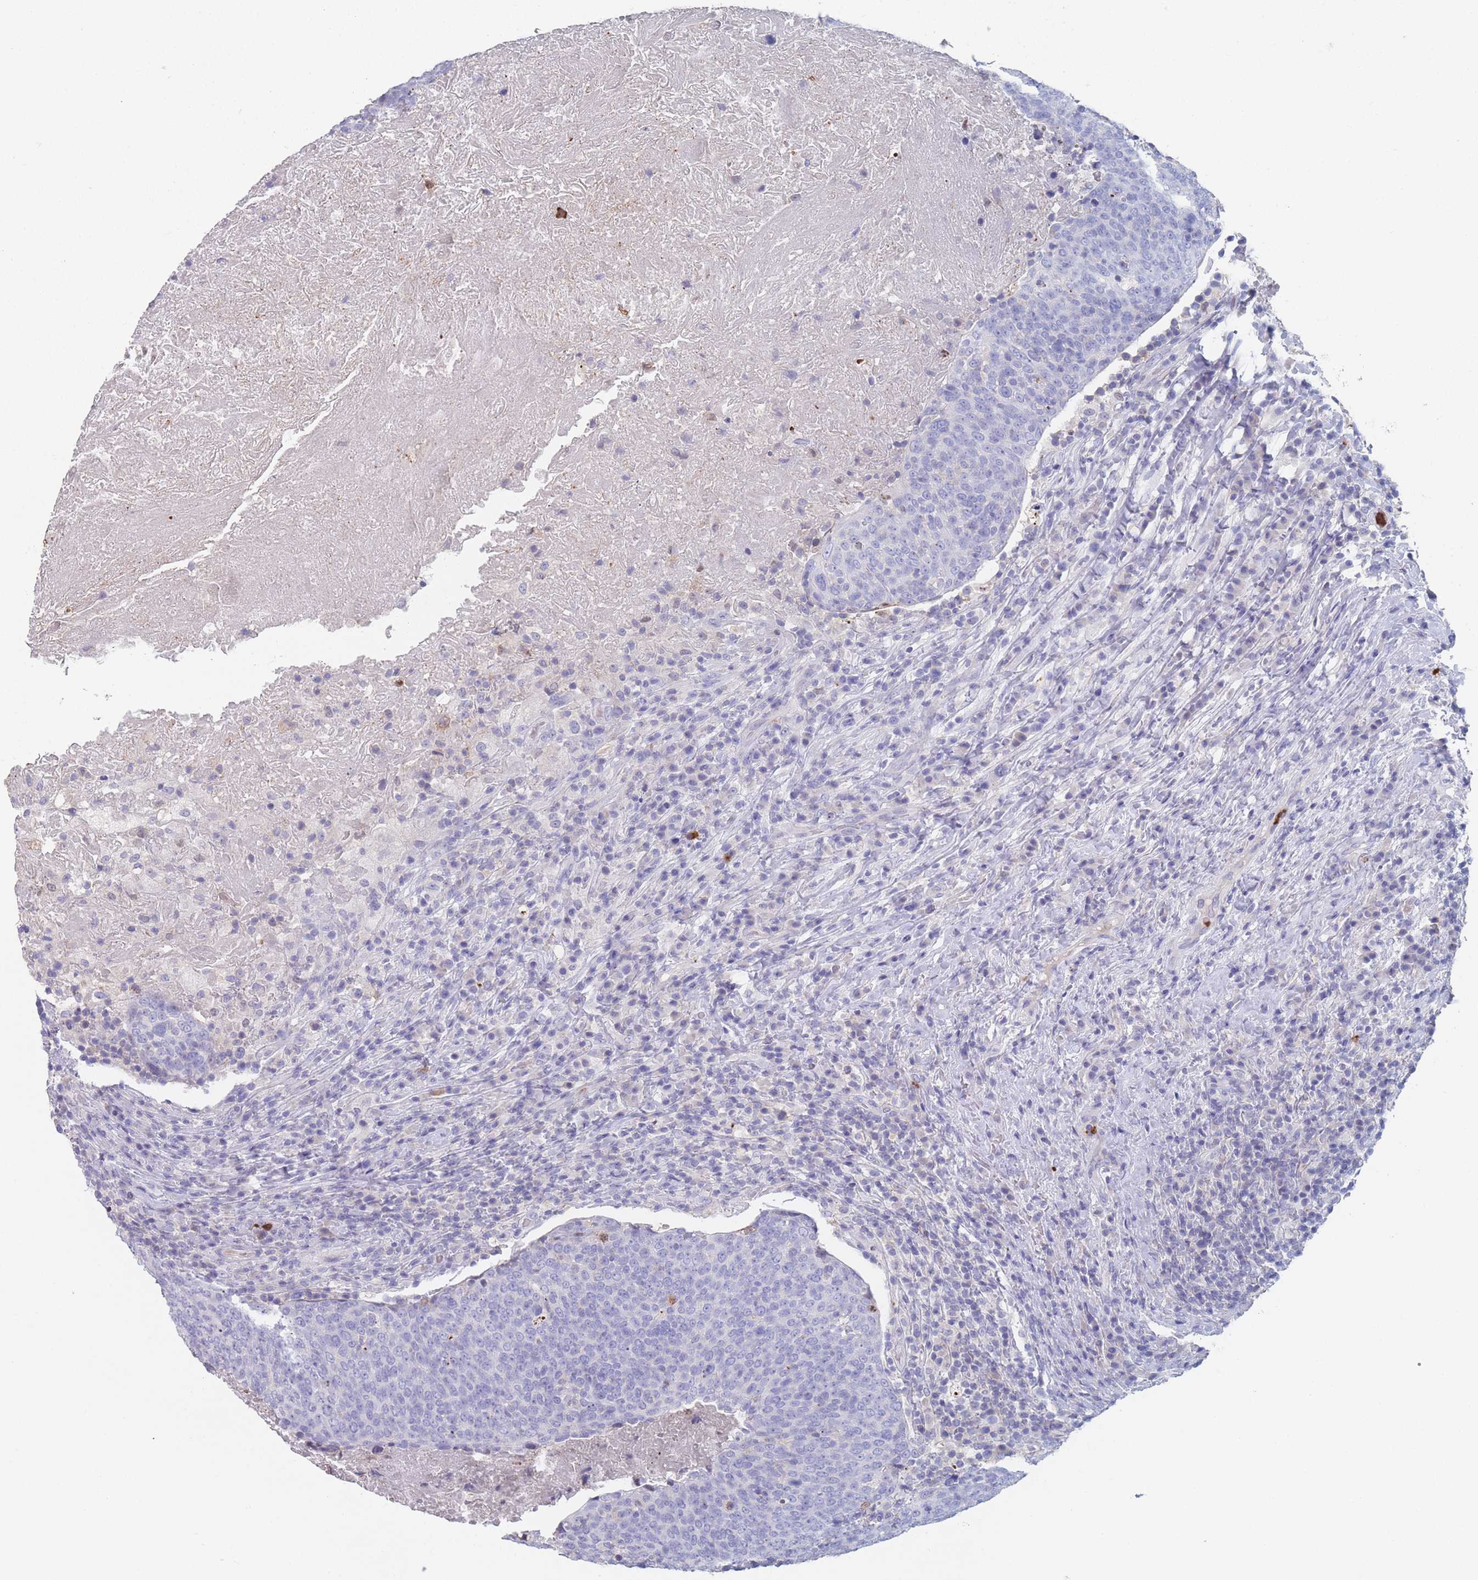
{"staining": {"intensity": "negative", "quantity": "none", "location": "none"}, "tissue": "head and neck cancer", "cell_type": "Tumor cells", "image_type": "cancer", "snomed": [{"axis": "morphology", "description": "Squamous cell carcinoma, NOS"}, {"axis": "morphology", "description": "Squamous cell carcinoma, metastatic, NOS"}, {"axis": "topography", "description": "Lymph node"}, {"axis": "topography", "description": "Head-Neck"}], "caption": "This is a histopathology image of IHC staining of head and neck squamous cell carcinoma, which shows no staining in tumor cells.", "gene": "ATP1A3", "patient": {"sex": "male", "age": 62}}